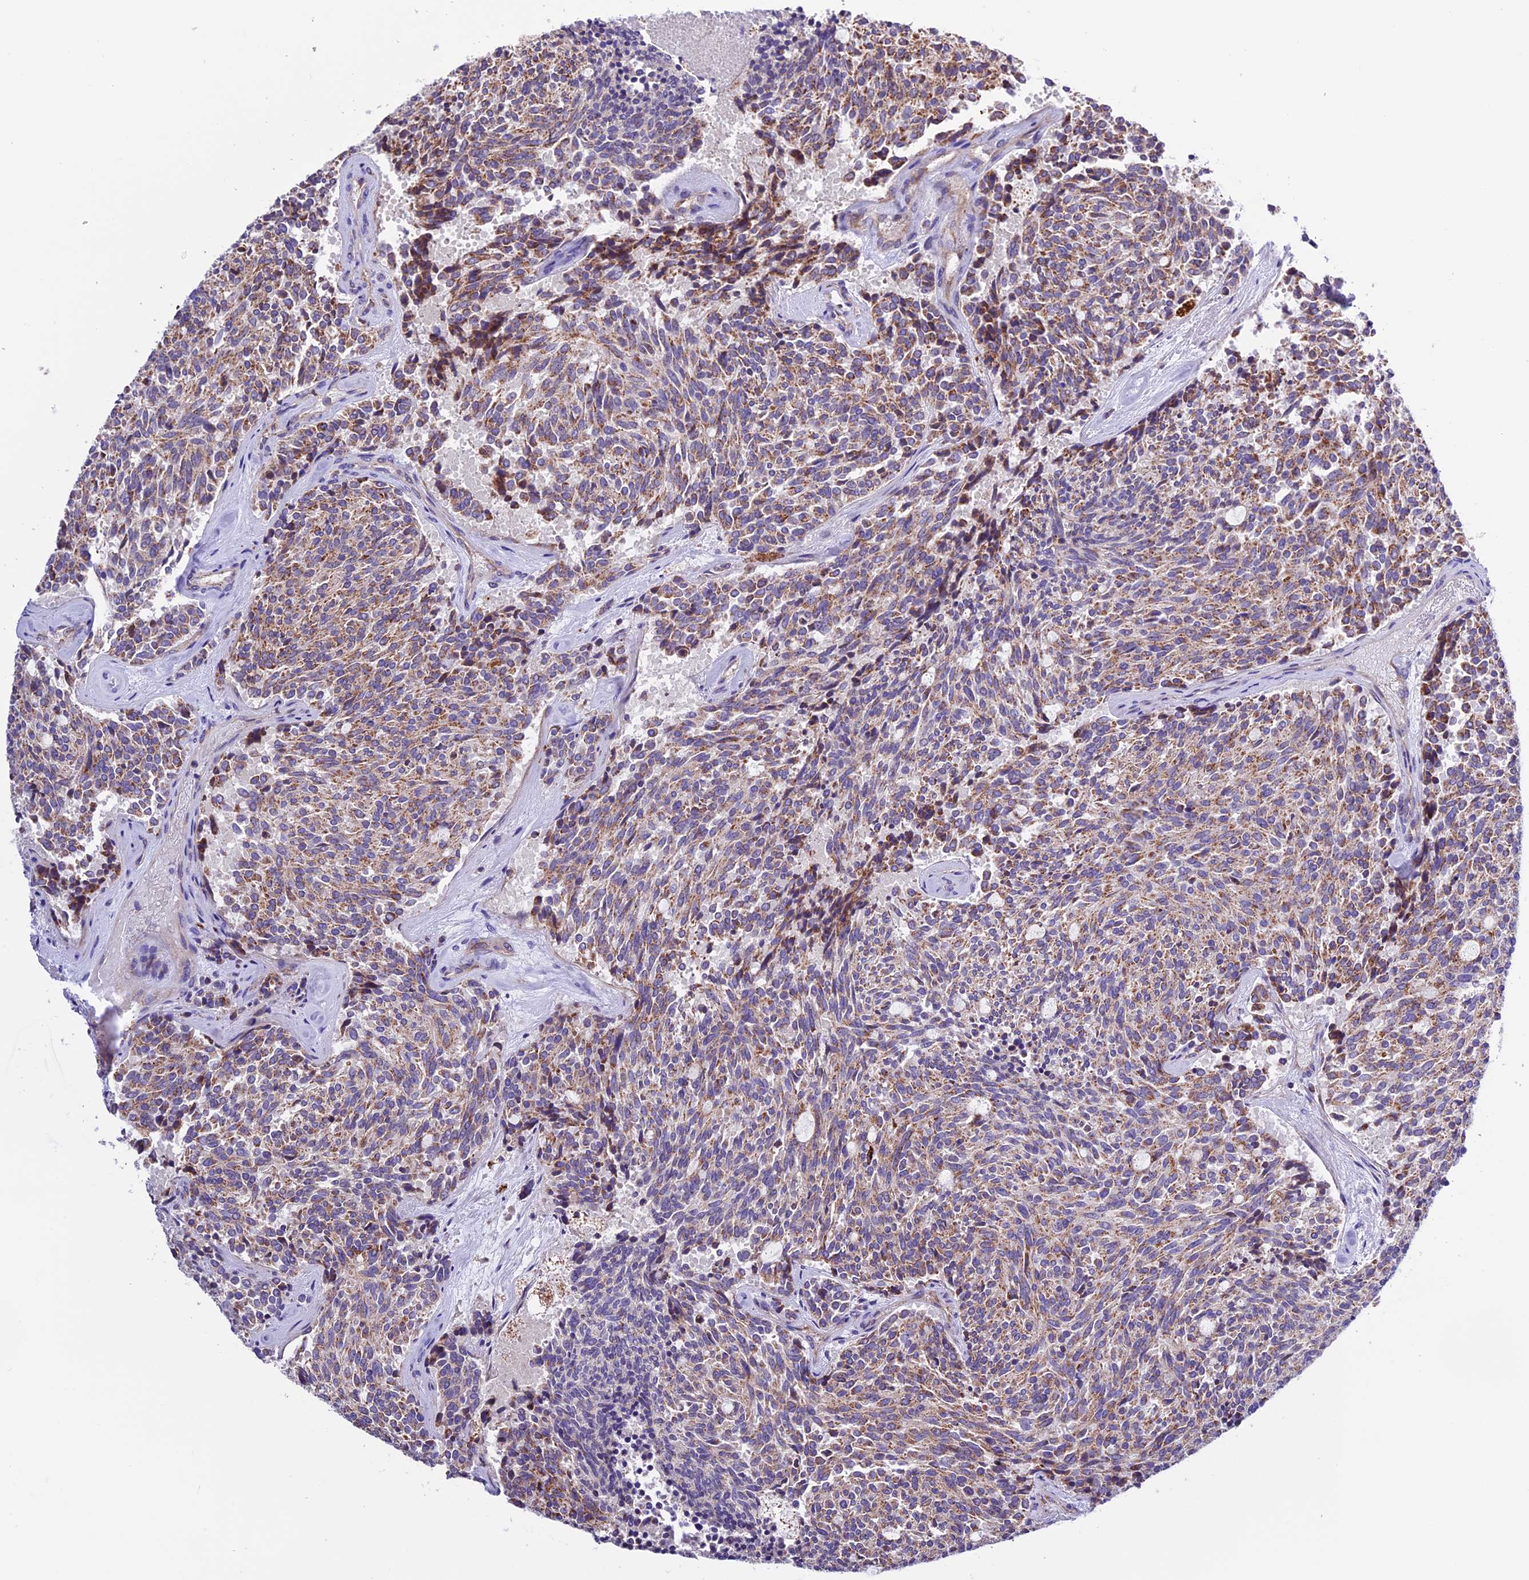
{"staining": {"intensity": "moderate", "quantity": "25%-75%", "location": "cytoplasmic/membranous"}, "tissue": "carcinoid", "cell_type": "Tumor cells", "image_type": "cancer", "snomed": [{"axis": "morphology", "description": "Carcinoid, malignant, NOS"}, {"axis": "topography", "description": "Pancreas"}], "caption": "Carcinoid stained with DAB (3,3'-diaminobenzidine) immunohistochemistry (IHC) exhibits medium levels of moderate cytoplasmic/membranous positivity in about 25%-75% of tumor cells.", "gene": "METTL22", "patient": {"sex": "female", "age": 54}}